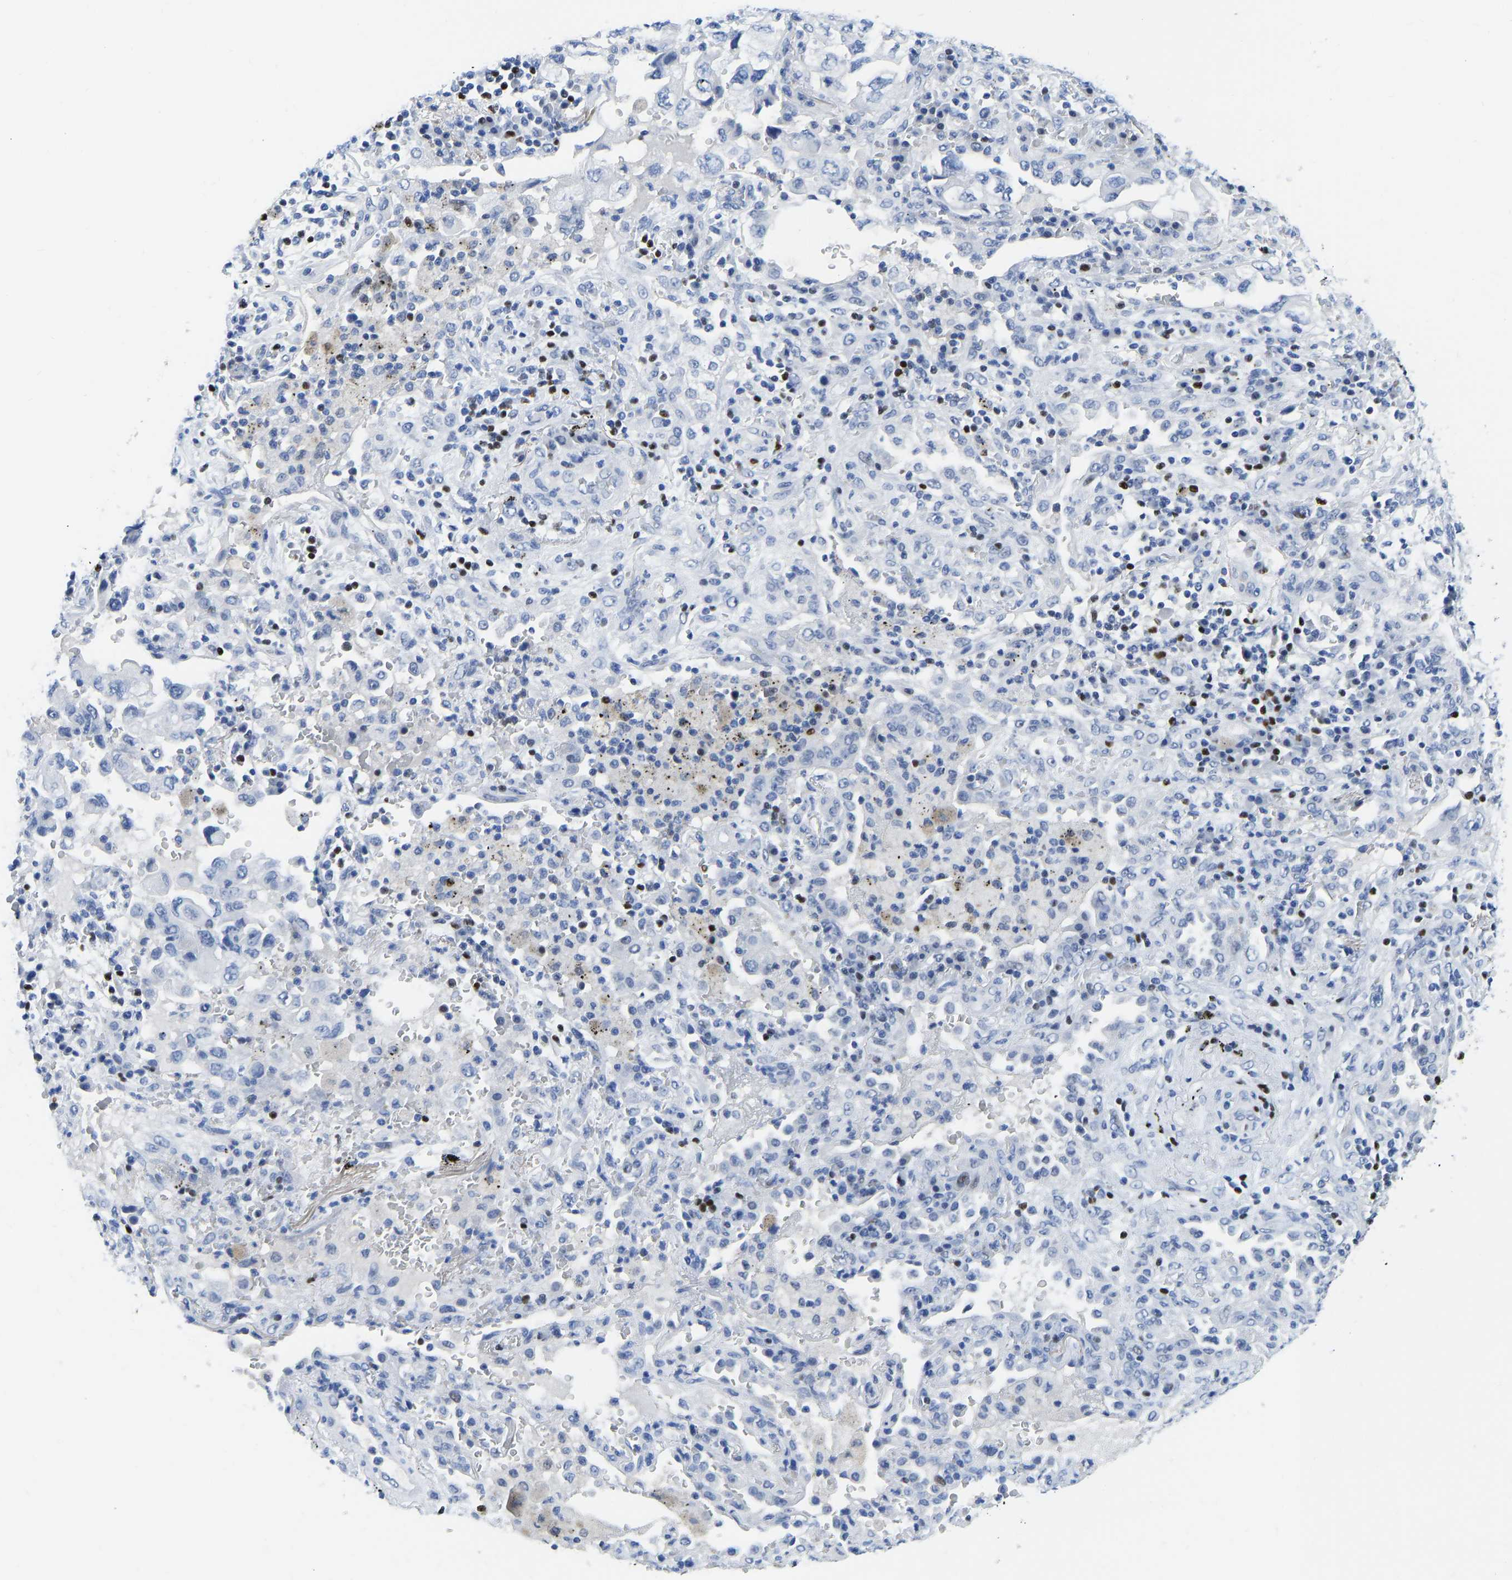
{"staining": {"intensity": "negative", "quantity": "none", "location": "none"}, "tissue": "lung cancer", "cell_type": "Tumor cells", "image_type": "cancer", "snomed": [{"axis": "morphology", "description": "Adenocarcinoma, NOS"}, {"axis": "topography", "description": "Lung"}], "caption": "Immunohistochemical staining of lung cancer (adenocarcinoma) displays no significant expression in tumor cells.", "gene": "TCF7", "patient": {"sex": "male", "age": 64}}